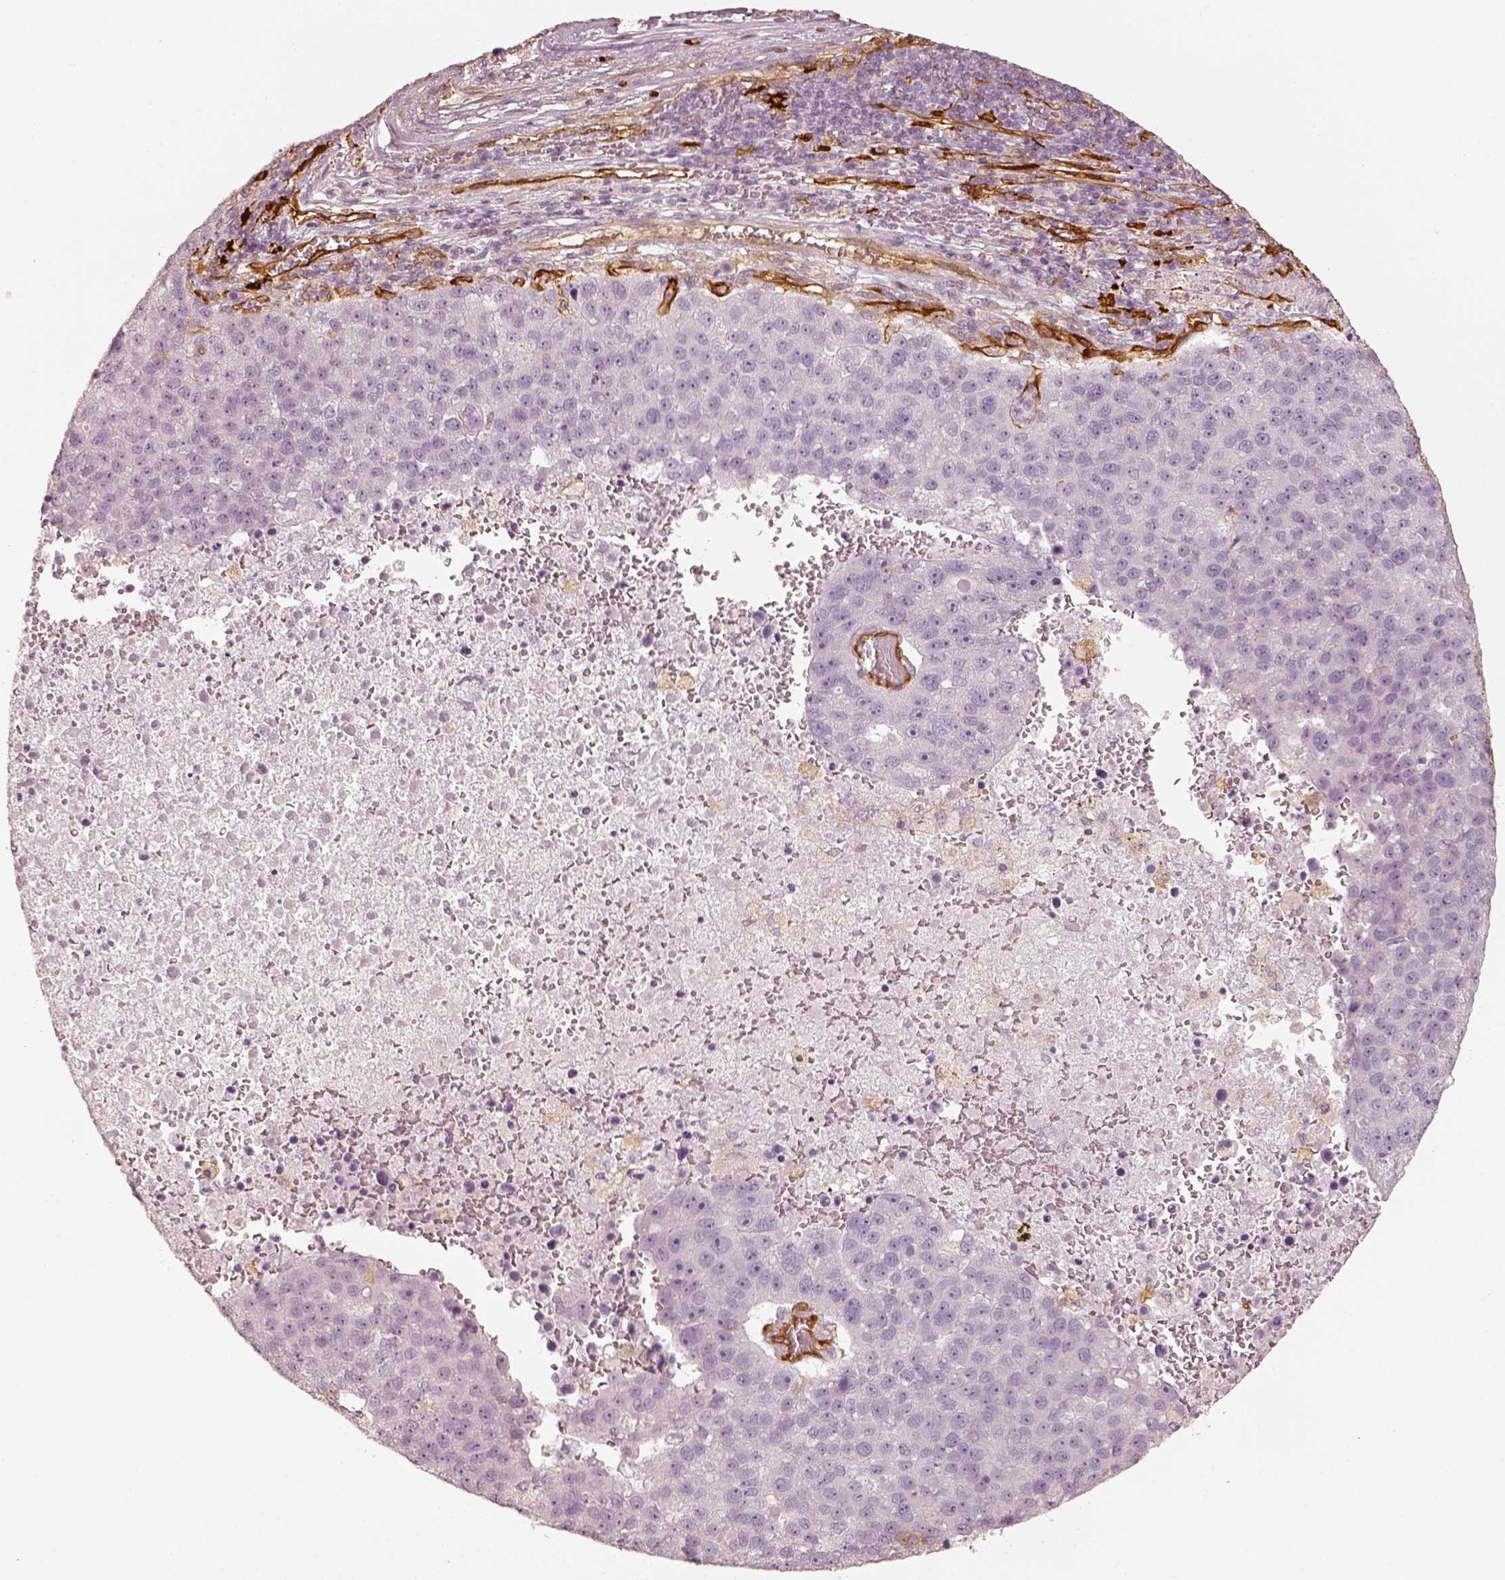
{"staining": {"intensity": "negative", "quantity": "none", "location": "none"}, "tissue": "pancreatic cancer", "cell_type": "Tumor cells", "image_type": "cancer", "snomed": [{"axis": "morphology", "description": "Adenocarcinoma, NOS"}, {"axis": "topography", "description": "Pancreas"}], "caption": "Photomicrograph shows no protein expression in tumor cells of pancreatic cancer tissue.", "gene": "FSCN1", "patient": {"sex": "female", "age": 61}}